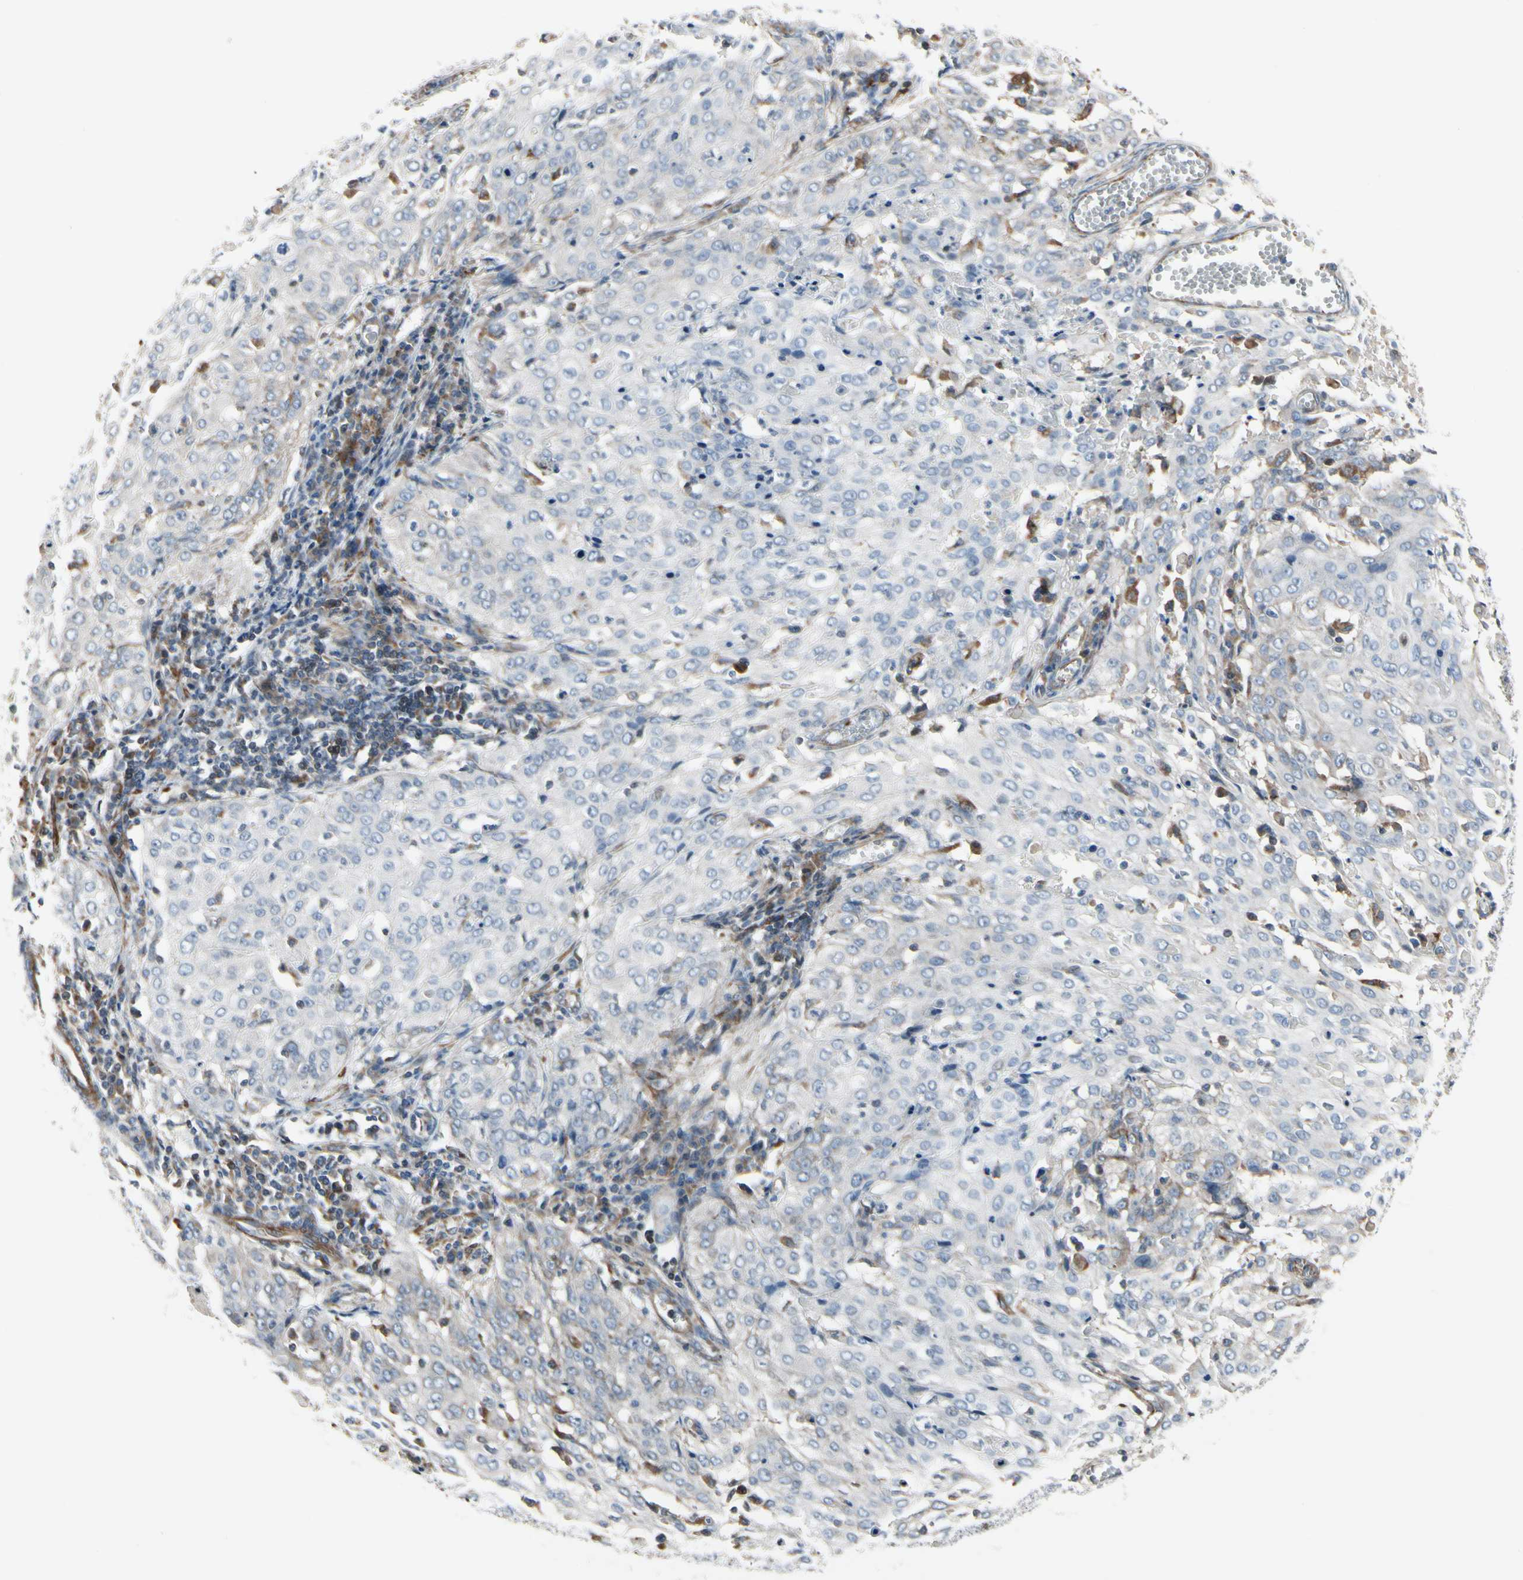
{"staining": {"intensity": "negative", "quantity": "none", "location": "none"}, "tissue": "cervical cancer", "cell_type": "Tumor cells", "image_type": "cancer", "snomed": [{"axis": "morphology", "description": "Squamous cell carcinoma, NOS"}, {"axis": "topography", "description": "Cervix"}], "caption": "Image shows no protein expression in tumor cells of squamous cell carcinoma (cervical) tissue.", "gene": "TPM1", "patient": {"sex": "female", "age": 39}}